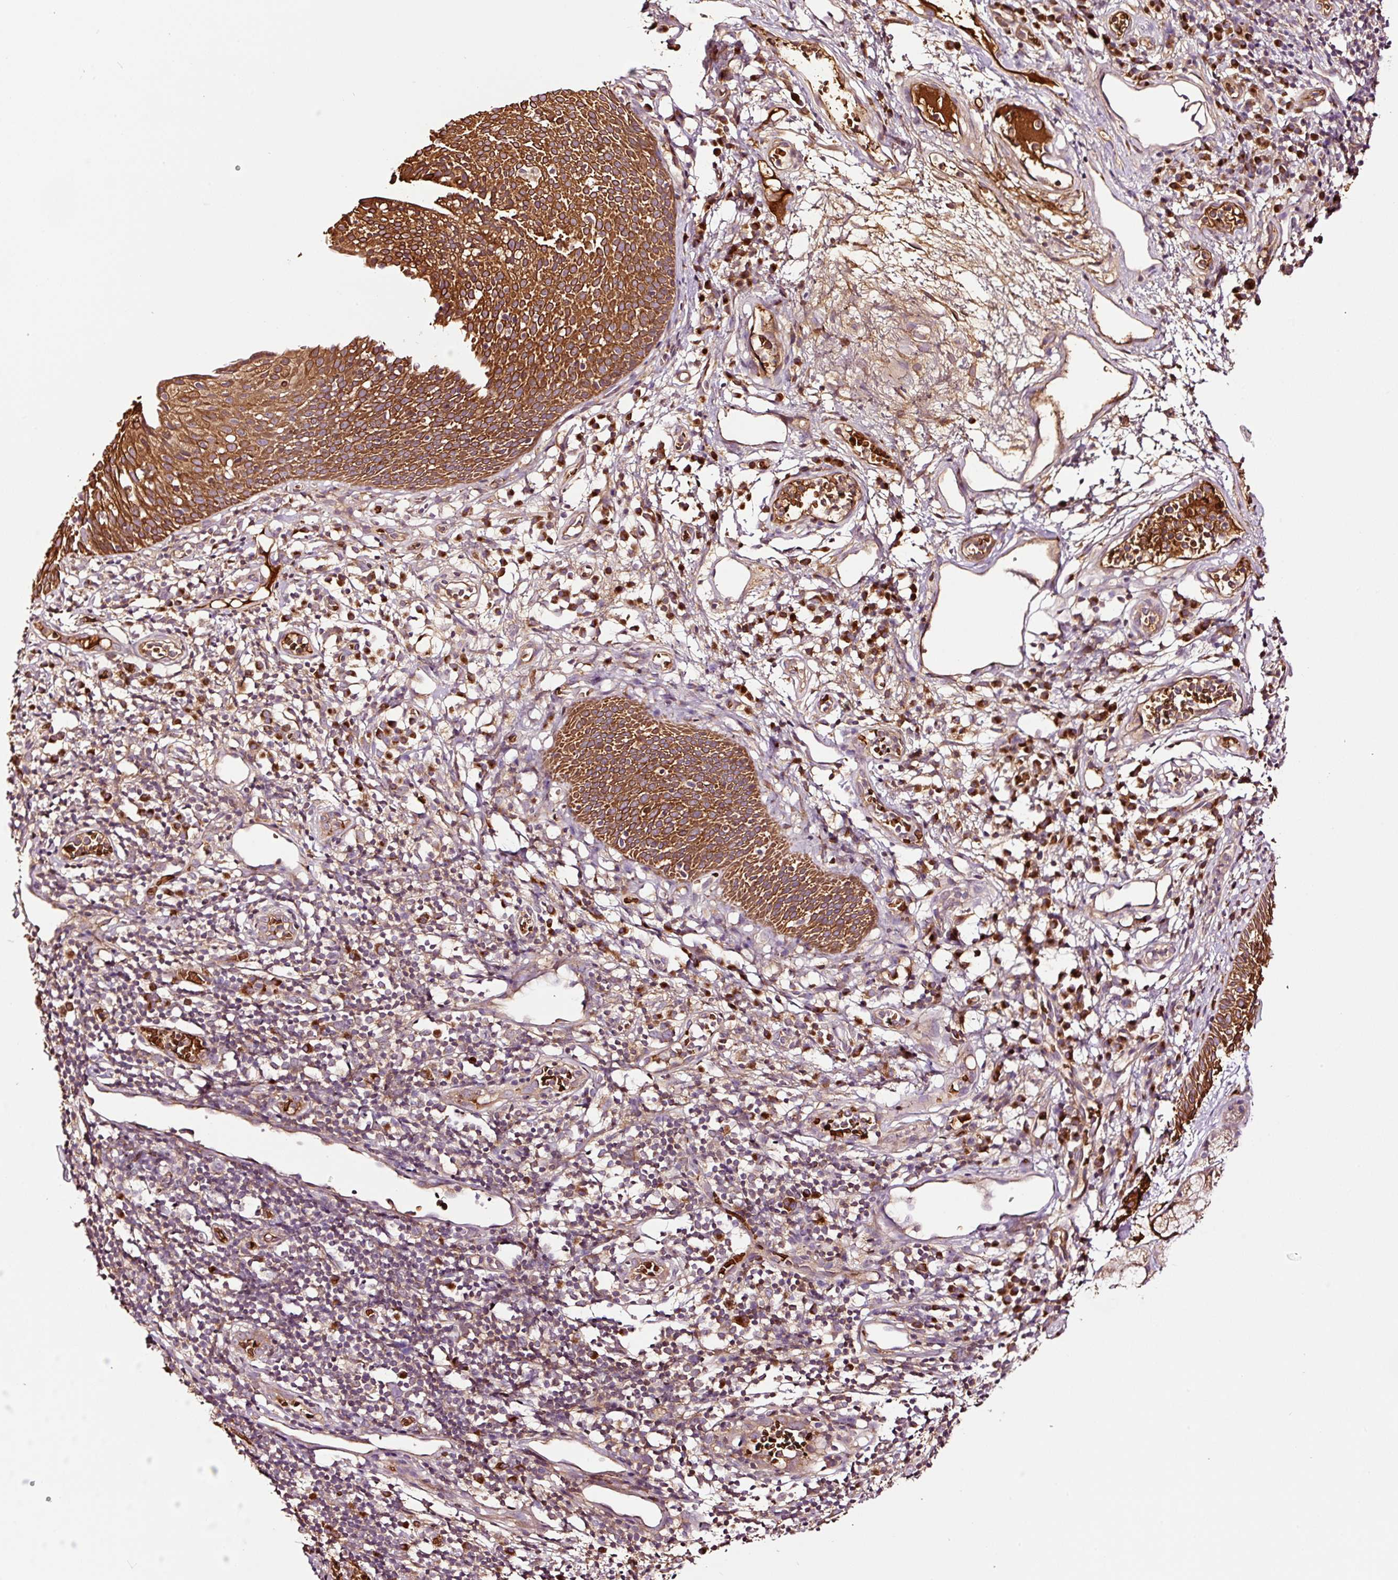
{"staining": {"intensity": "strong", "quantity": ">75%", "location": "cytoplasmic/membranous"}, "tissue": "nasopharynx", "cell_type": "Respiratory epithelial cells", "image_type": "normal", "snomed": [{"axis": "morphology", "description": "Normal tissue, NOS"}, {"axis": "topography", "description": "Lymph node"}, {"axis": "topography", "description": "Cartilage tissue"}, {"axis": "topography", "description": "Nasopharynx"}], "caption": "Nasopharynx stained with a brown dye displays strong cytoplasmic/membranous positive staining in approximately >75% of respiratory epithelial cells.", "gene": "PGLYRP2", "patient": {"sex": "male", "age": 63}}